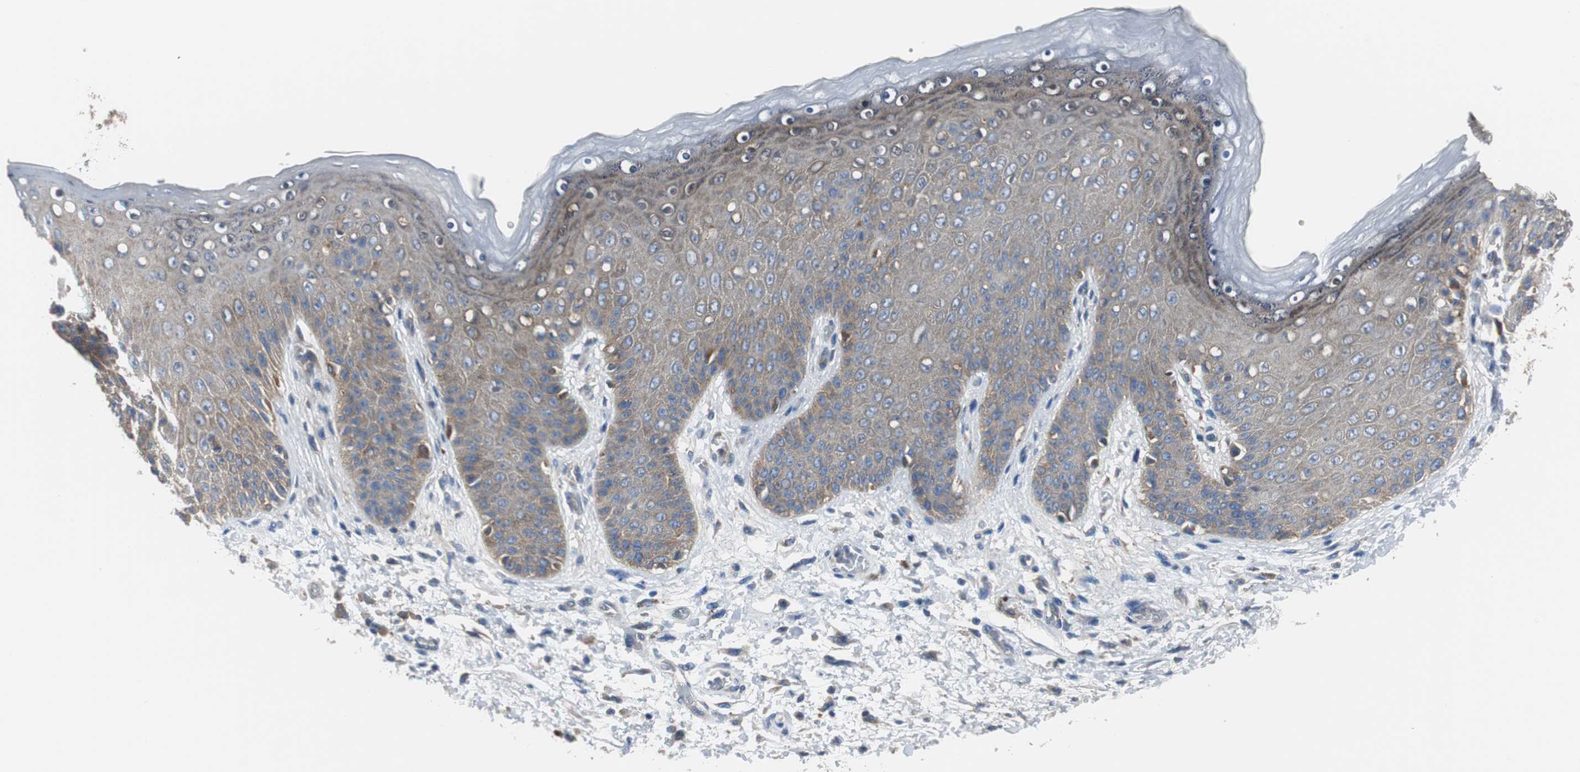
{"staining": {"intensity": "moderate", "quantity": ">75%", "location": "cytoplasmic/membranous"}, "tissue": "skin", "cell_type": "Epidermal cells", "image_type": "normal", "snomed": [{"axis": "morphology", "description": "Normal tissue, NOS"}, {"axis": "topography", "description": "Anal"}], "caption": "Immunohistochemical staining of normal skin exhibits moderate cytoplasmic/membranous protein positivity in about >75% of epidermal cells.", "gene": "BRAF", "patient": {"sex": "female", "age": 46}}